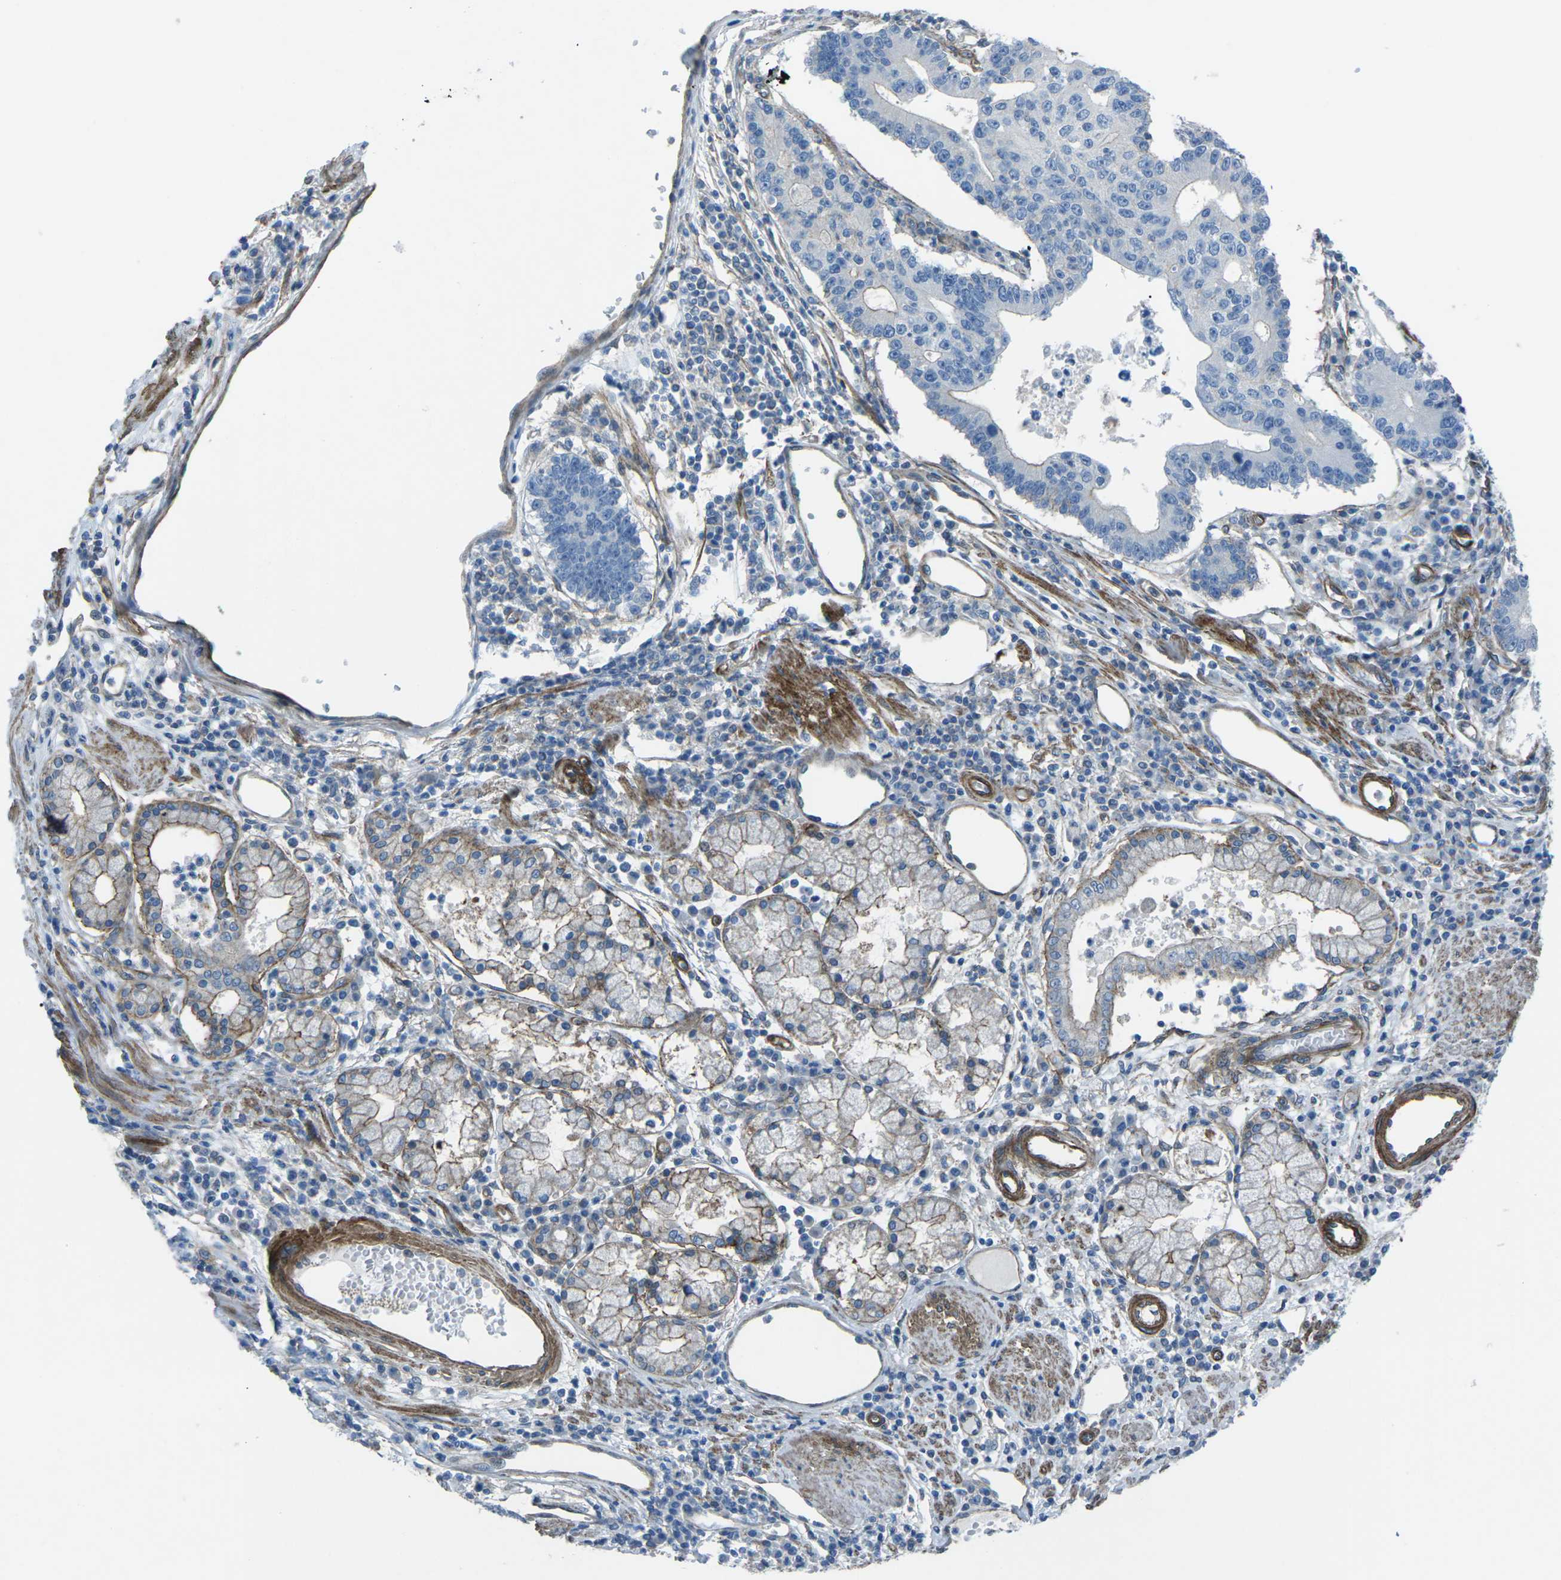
{"staining": {"intensity": "negative", "quantity": "none", "location": "none"}, "tissue": "stomach cancer", "cell_type": "Tumor cells", "image_type": "cancer", "snomed": [{"axis": "morphology", "description": "Adenocarcinoma, NOS"}, {"axis": "topography", "description": "Stomach"}], "caption": "Tumor cells are negative for protein expression in human stomach cancer (adenocarcinoma).", "gene": "UTRN", "patient": {"sex": "male", "age": 59}}